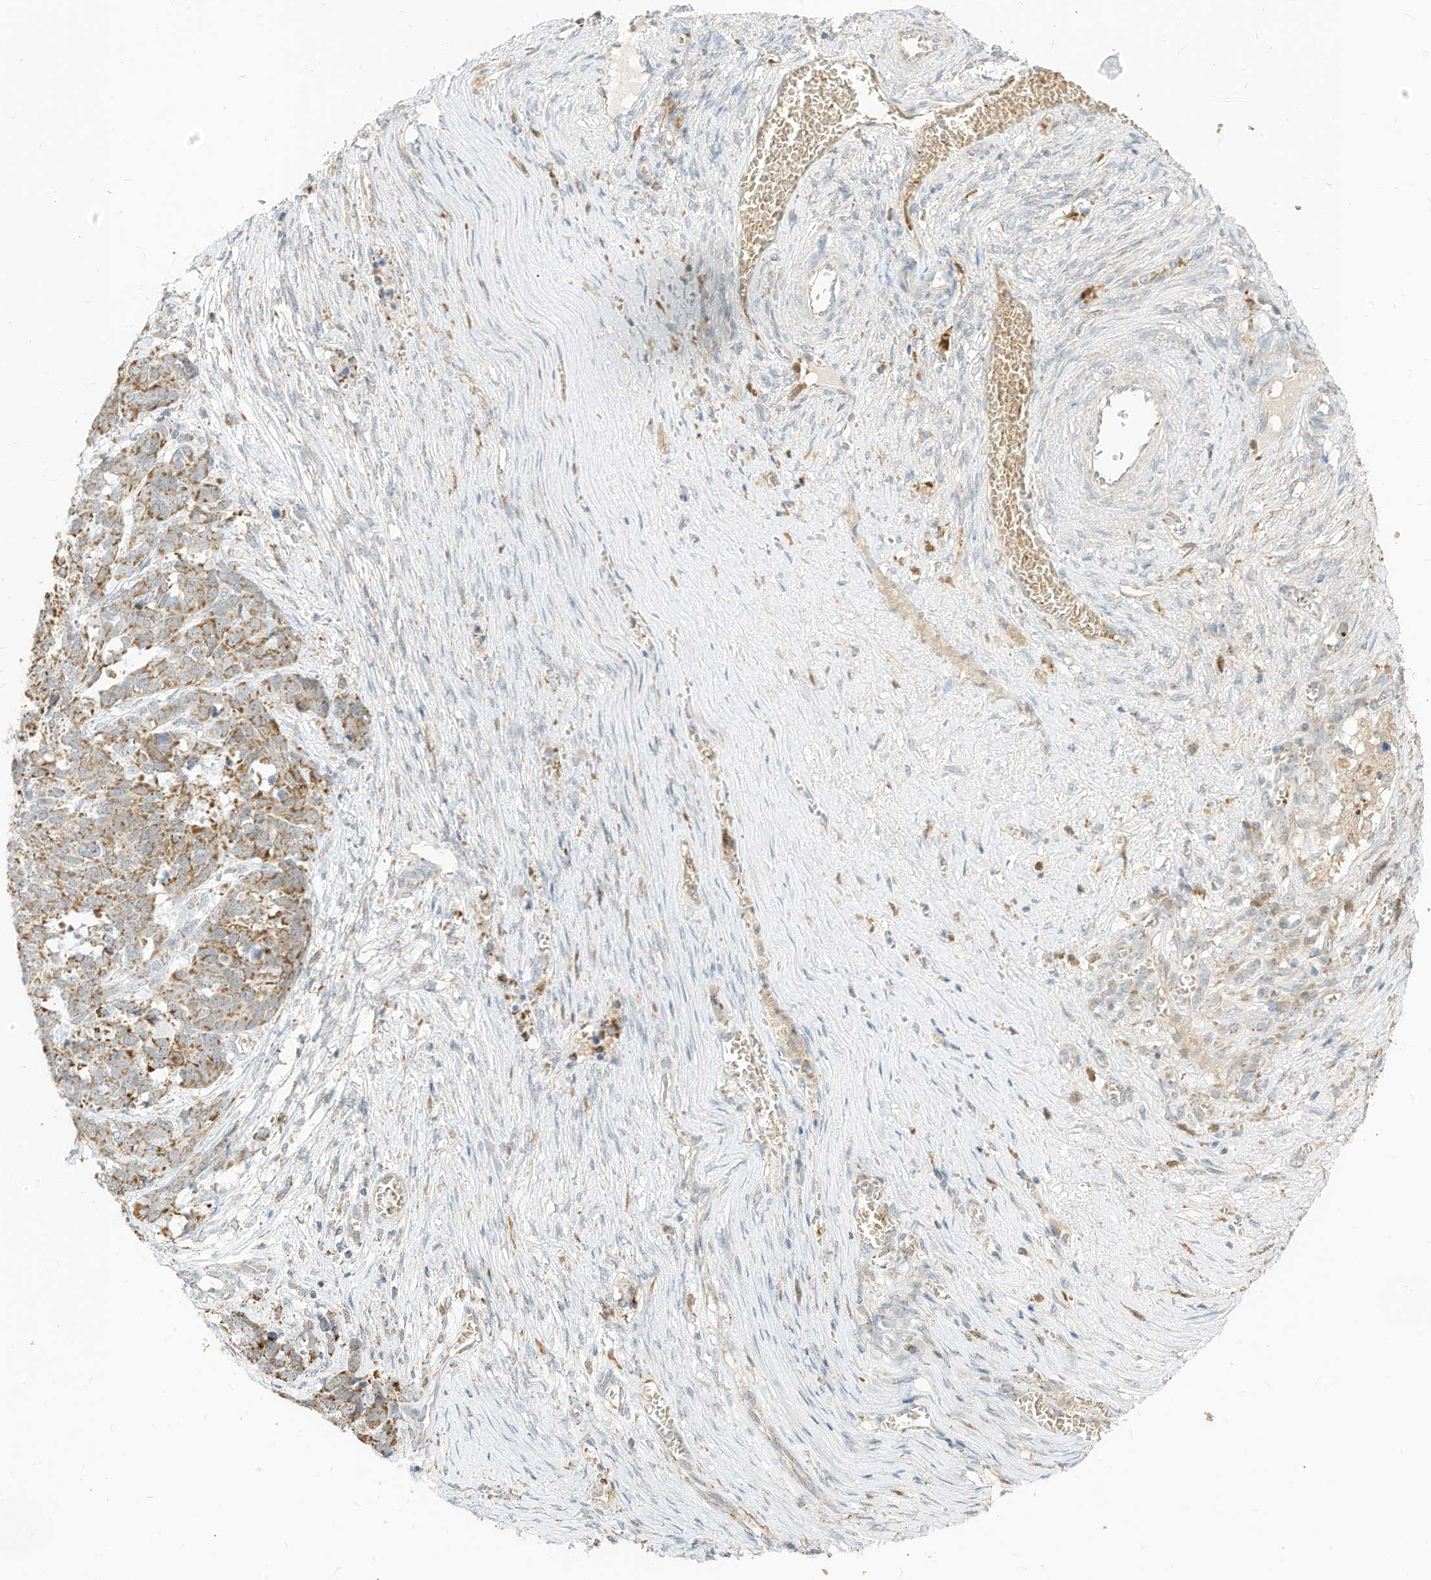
{"staining": {"intensity": "moderate", "quantity": ">75%", "location": "cytoplasmic/membranous"}, "tissue": "ovarian cancer", "cell_type": "Tumor cells", "image_type": "cancer", "snomed": [{"axis": "morphology", "description": "Cystadenocarcinoma, serous, NOS"}, {"axis": "topography", "description": "Ovary"}], "caption": "Serous cystadenocarcinoma (ovarian) stained with DAB immunohistochemistry (IHC) reveals medium levels of moderate cytoplasmic/membranous positivity in about >75% of tumor cells.", "gene": "MTUS2", "patient": {"sex": "female", "age": 44}}